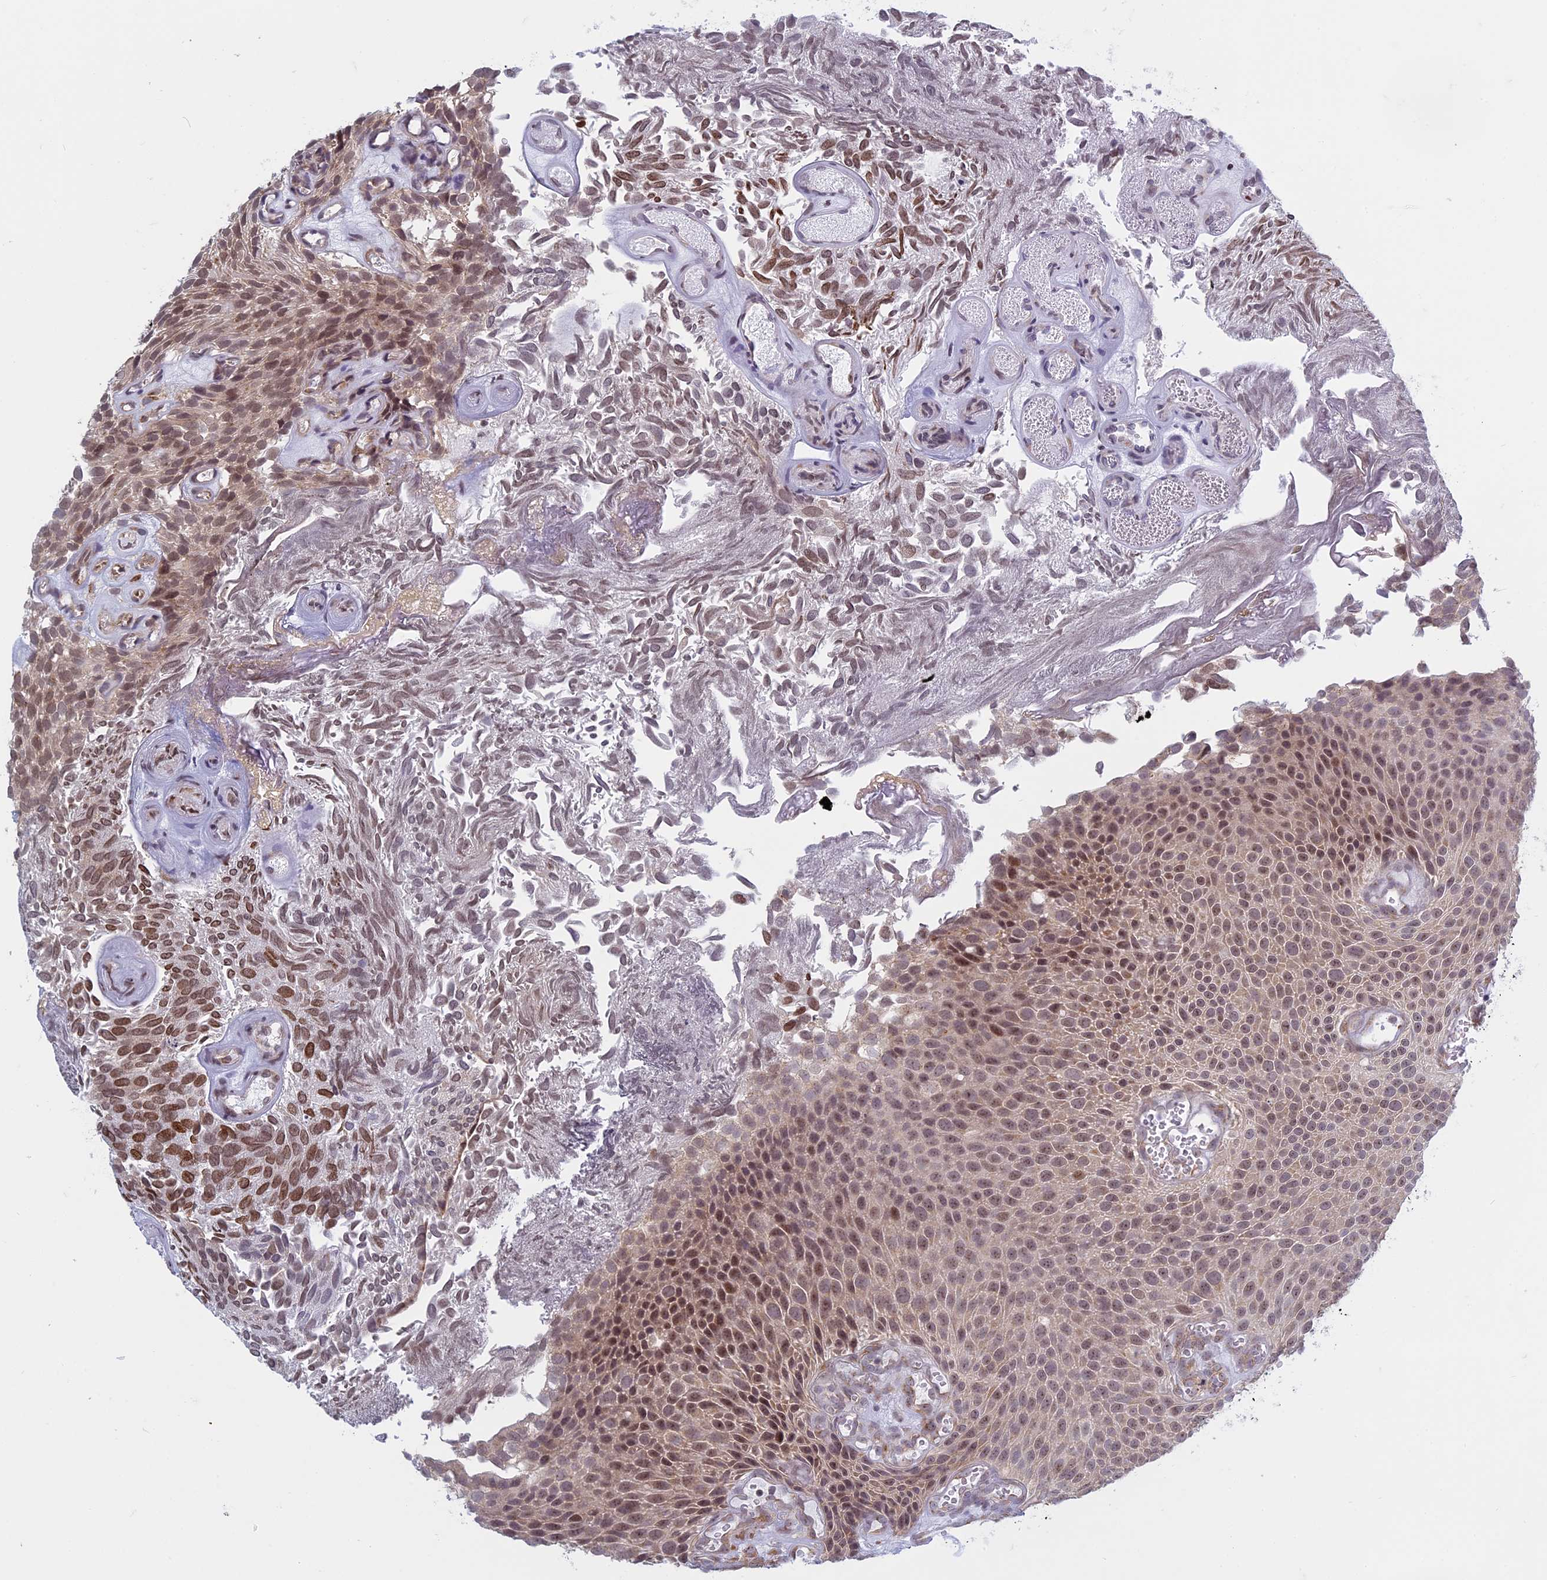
{"staining": {"intensity": "moderate", "quantity": ">75%", "location": "nuclear"}, "tissue": "urothelial cancer", "cell_type": "Tumor cells", "image_type": "cancer", "snomed": [{"axis": "morphology", "description": "Urothelial carcinoma, Low grade"}, {"axis": "topography", "description": "Urinary bladder"}], "caption": "Tumor cells display medium levels of moderate nuclear positivity in approximately >75% of cells in low-grade urothelial carcinoma. The staining was performed using DAB (3,3'-diaminobenzidine) to visualize the protein expression in brown, while the nuclei were stained in blue with hematoxylin (Magnification: 20x).", "gene": "RPS19BP1", "patient": {"sex": "male", "age": 89}}